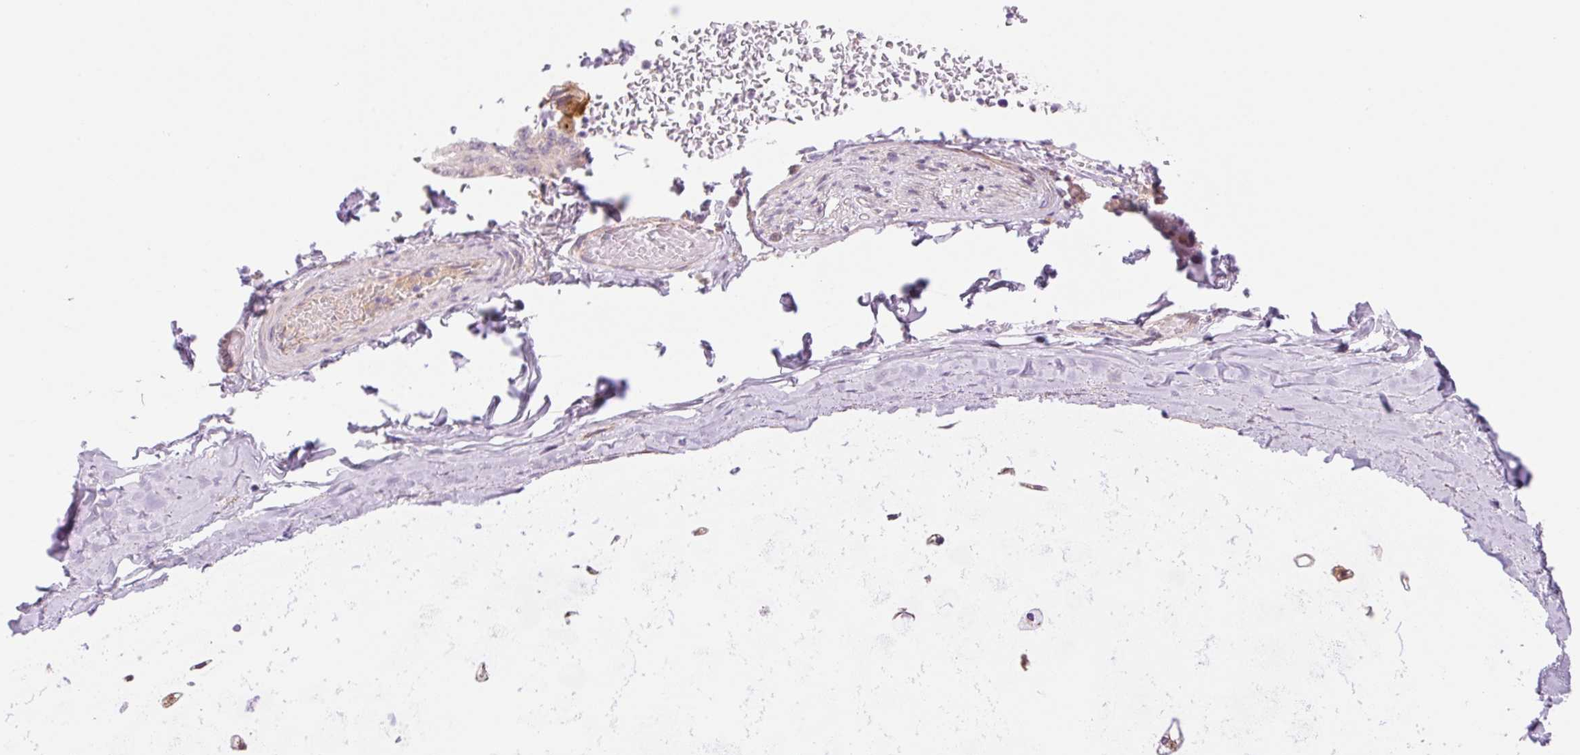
{"staining": {"intensity": "negative", "quantity": "none", "location": "none"}, "tissue": "adipose tissue", "cell_type": "Adipocytes", "image_type": "normal", "snomed": [{"axis": "morphology", "description": "Normal tissue, NOS"}, {"axis": "morphology", "description": "Degeneration, NOS"}, {"axis": "topography", "description": "Cartilage tissue"}, {"axis": "topography", "description": "Lung"}], "caption": "An immunohistochemistry (IHC) micrograph of benign adipose tissue is shown. There is no staining in adipocytes of adipose tissue.", "gene": "NLRP5", "patient": {"sex": "female", "age": 61}}